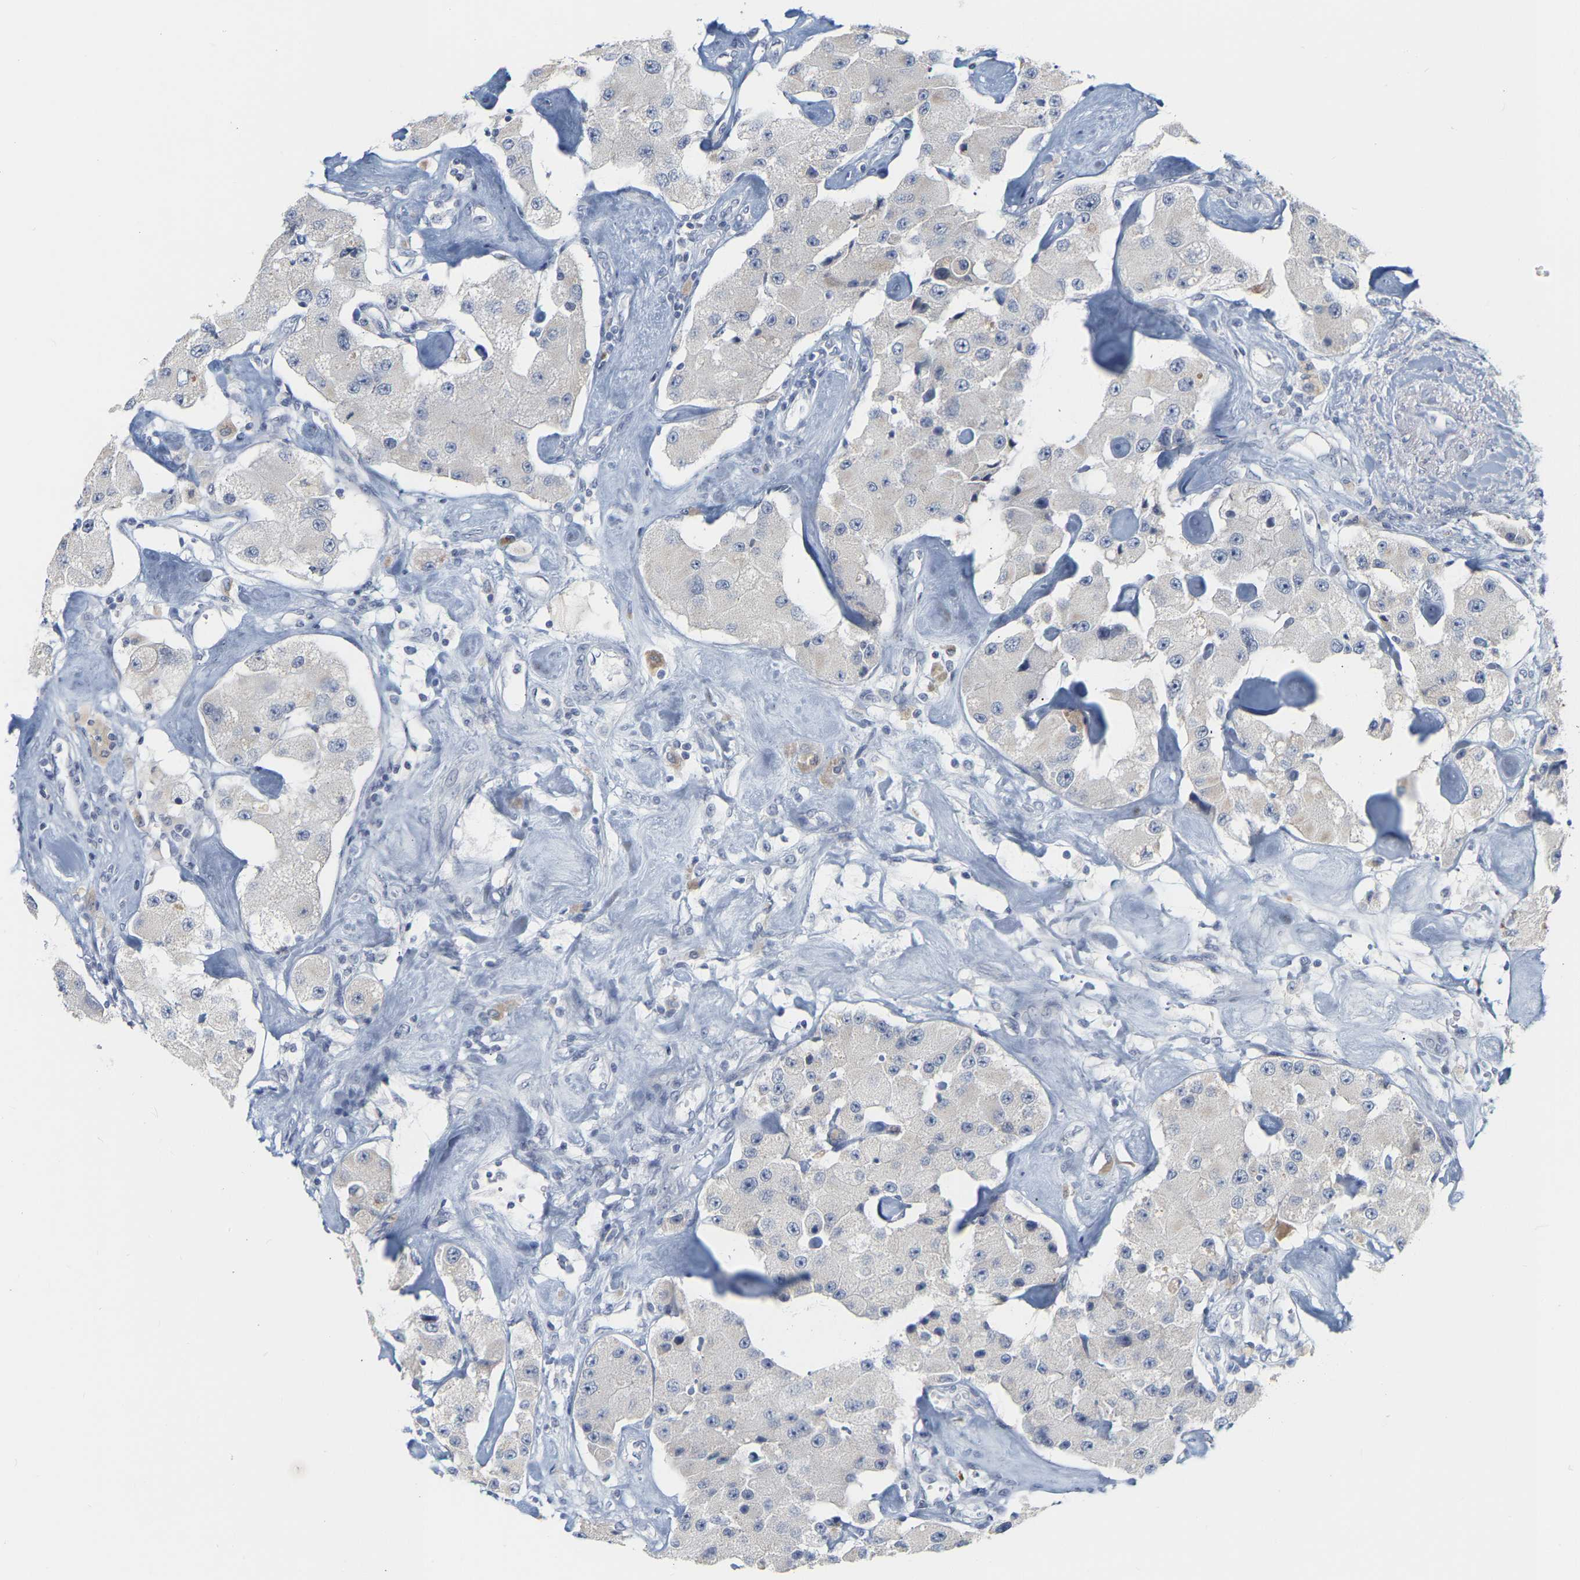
{"staining": {"intensity": "negative", "quantity": "none", "location": "none"}, "tissue": "carcinoid", "cell_type": "Tumor cells", "image_type": "cancer", "snomed": [{"axis": "morphology", "description": "Carcinoid, malignant, NOS"}, {"axis": "topography", "description": "Pancreas"}], "caption": "Histopathology image shows no protein staining in tumor cells of carcinoid (malignant) tissue. (DAB IHC visualized using brightfield microscopy, high magnification).", "gene": "KRT76", "patient": {"sex": "male", "age": 41}}